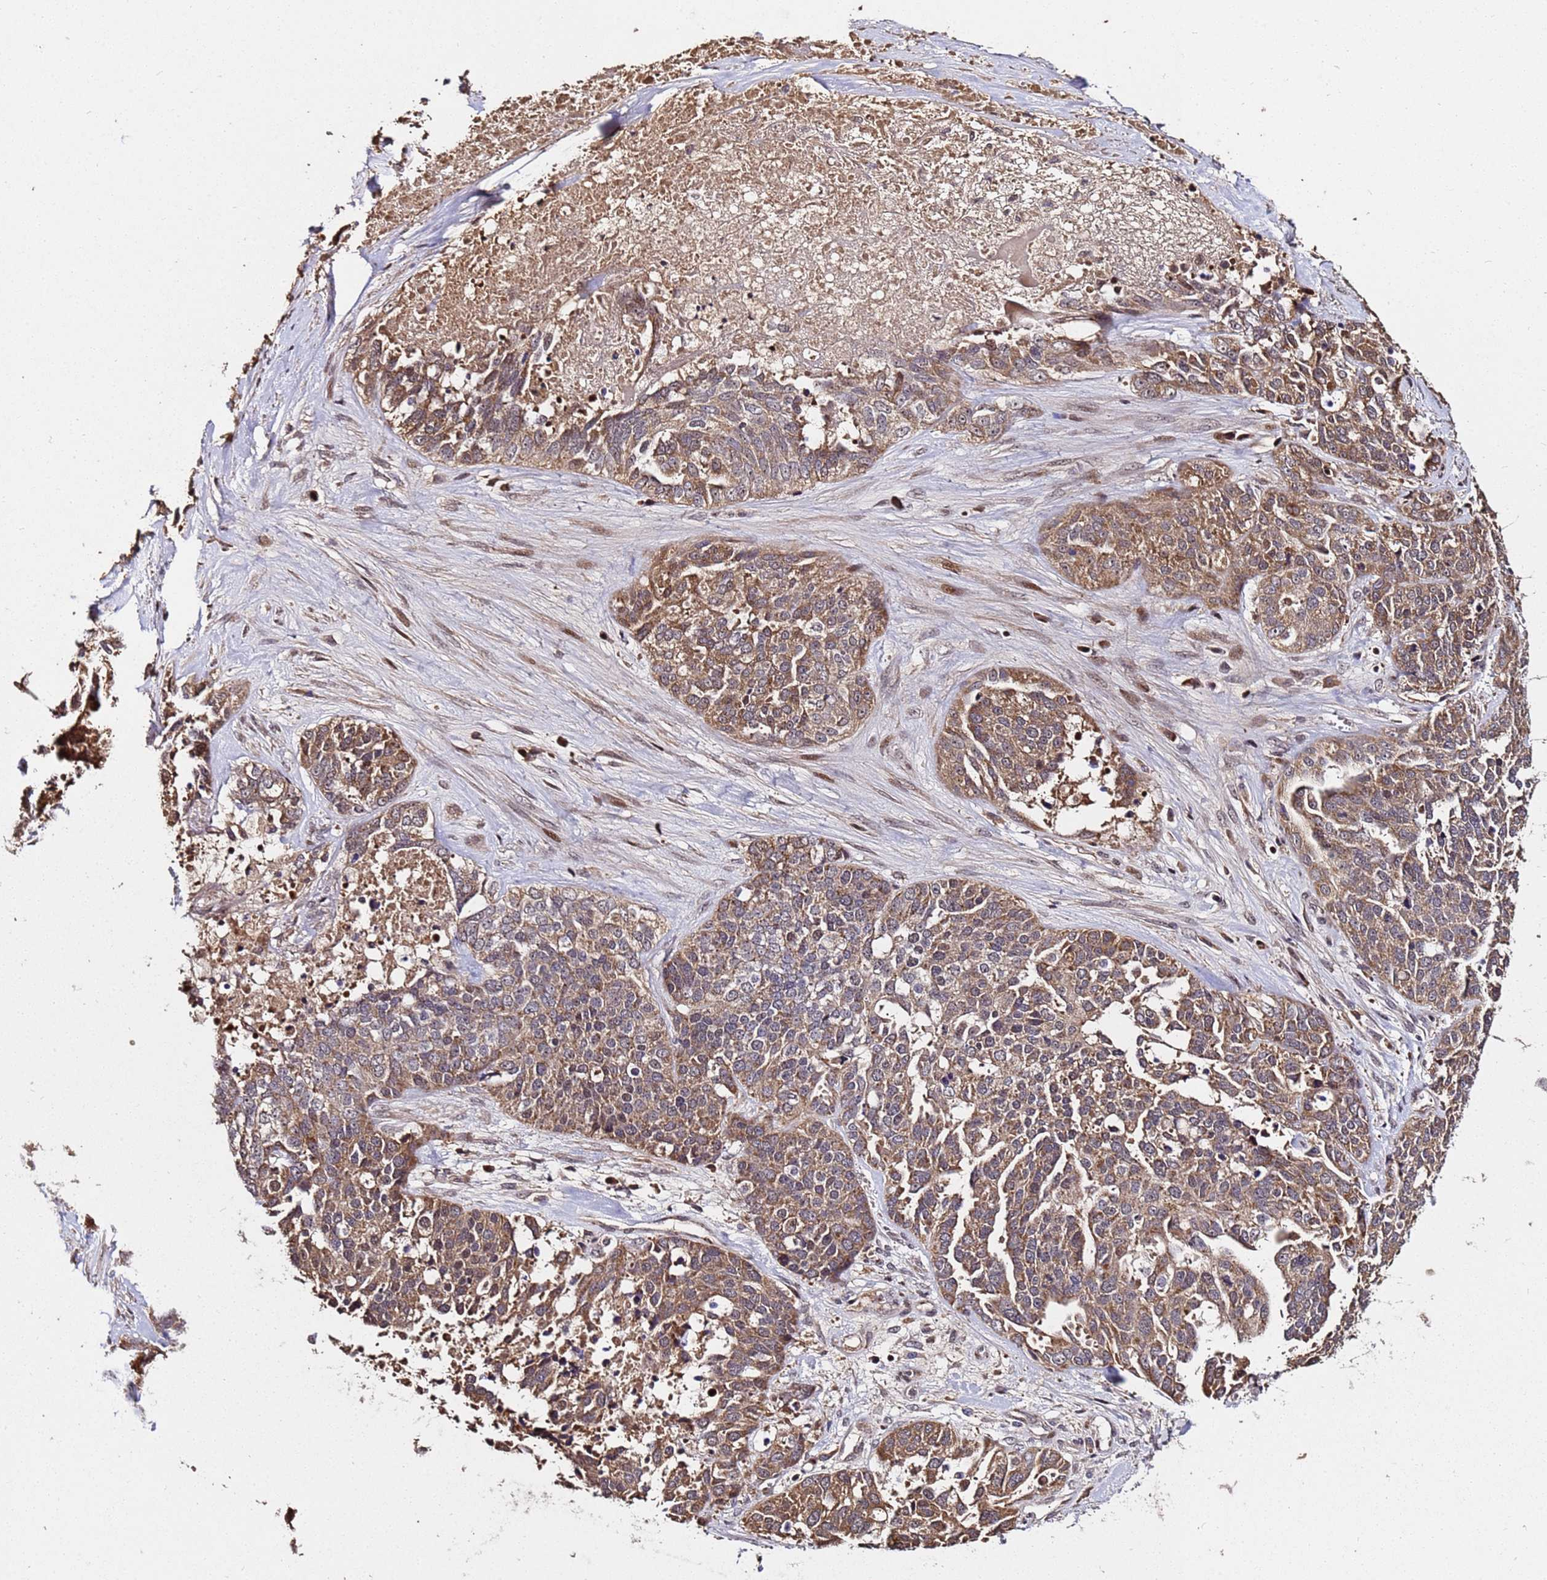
{"staining": {"intensity": "moderate", "quantity": ">75%", "location": "cytoplasmic/membranous"}, "tissue": "ovarian cancer", "cell_type": "Tumor cells", "image_type": "cancer", "snomed": [{"axis": "morphology", "description": "Cystadenocarcinoma, serous, NOS"}, {"axis": "topography", "description": "Ovary"}], "caption": "Ovarian cancer tissue shows moderate cytoplasmic/membranous staining in approximately >75% of tumor cells", "gene": "WNK4", "patient": {"sex": "female", "age": 44}}